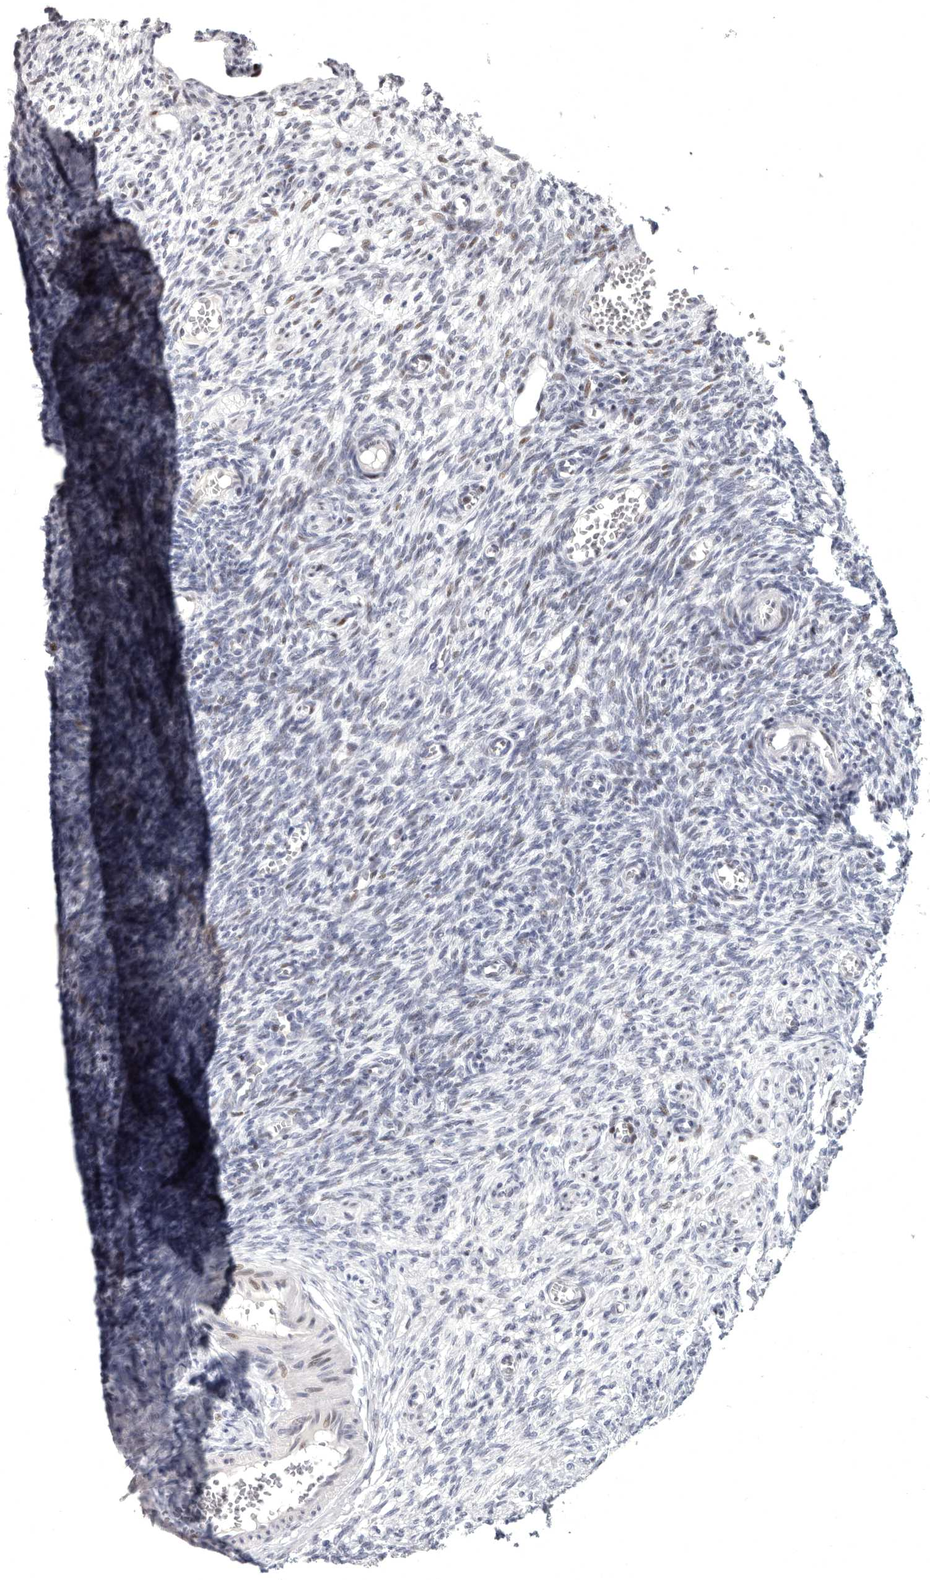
{"staining": {"intensity": "moderate", "quantity": "<25%", "location": "nuclear"}, "tissue": "ovary", "cell_type": "Ovarian stroma cells", "image_type": "normal", "snomed": [{"axis": "morphology", "description": "Normal tissue, NOS"}, {"axis": "topography", "description": "Ovary"}], "caption": "Brown immunohistochemical staining in unremarkable ovary demonstrates moderate nuclear staining in about <25% of ovarian stroma cells.", "gene": "WRAP73", "patient": {"sex": "female", "age": 27}}